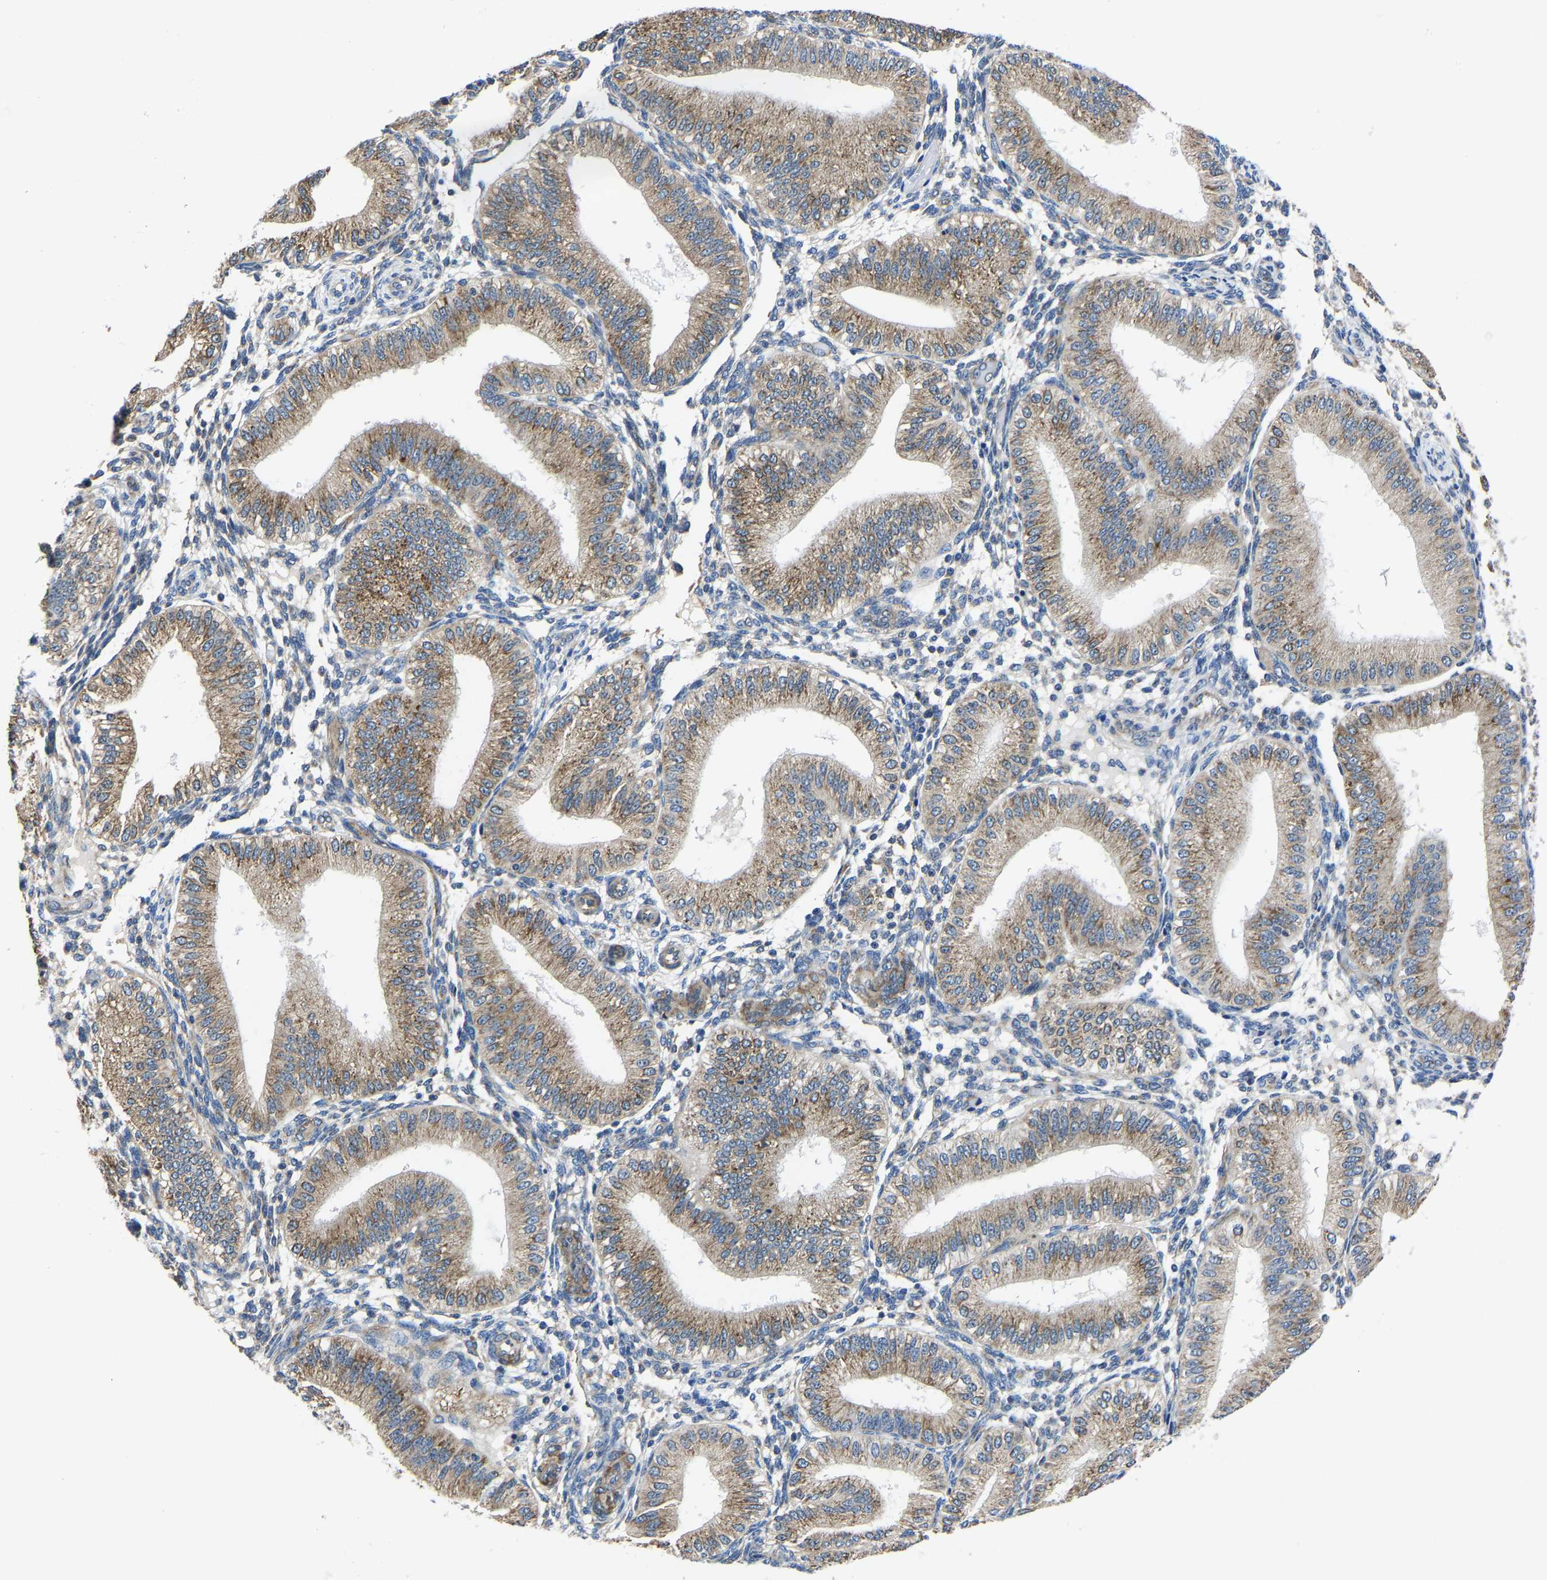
{"staining": {"intensity": "negative", "quantity": "none", "location": "none"}, "tissue": "endometrium", "cell_type": "Cells in endometrial stroma", "image_type": "normal", "snomed": [{"axis": "morphology", "description": "Normal tissue, NOS"}, {"axis": "topography", "description": "Endometrium"}], "caption": "Normal endometrium was stained to show a protein in brown. There is no significant expression in cells in endometrial stroma. (Brightfield microscopy of DAB (3,3'-diaminobenzidine) immunohistochemistry at high magnification).", "gene": "G3BP2", "patient": {"sex": "female", "age": 39}}